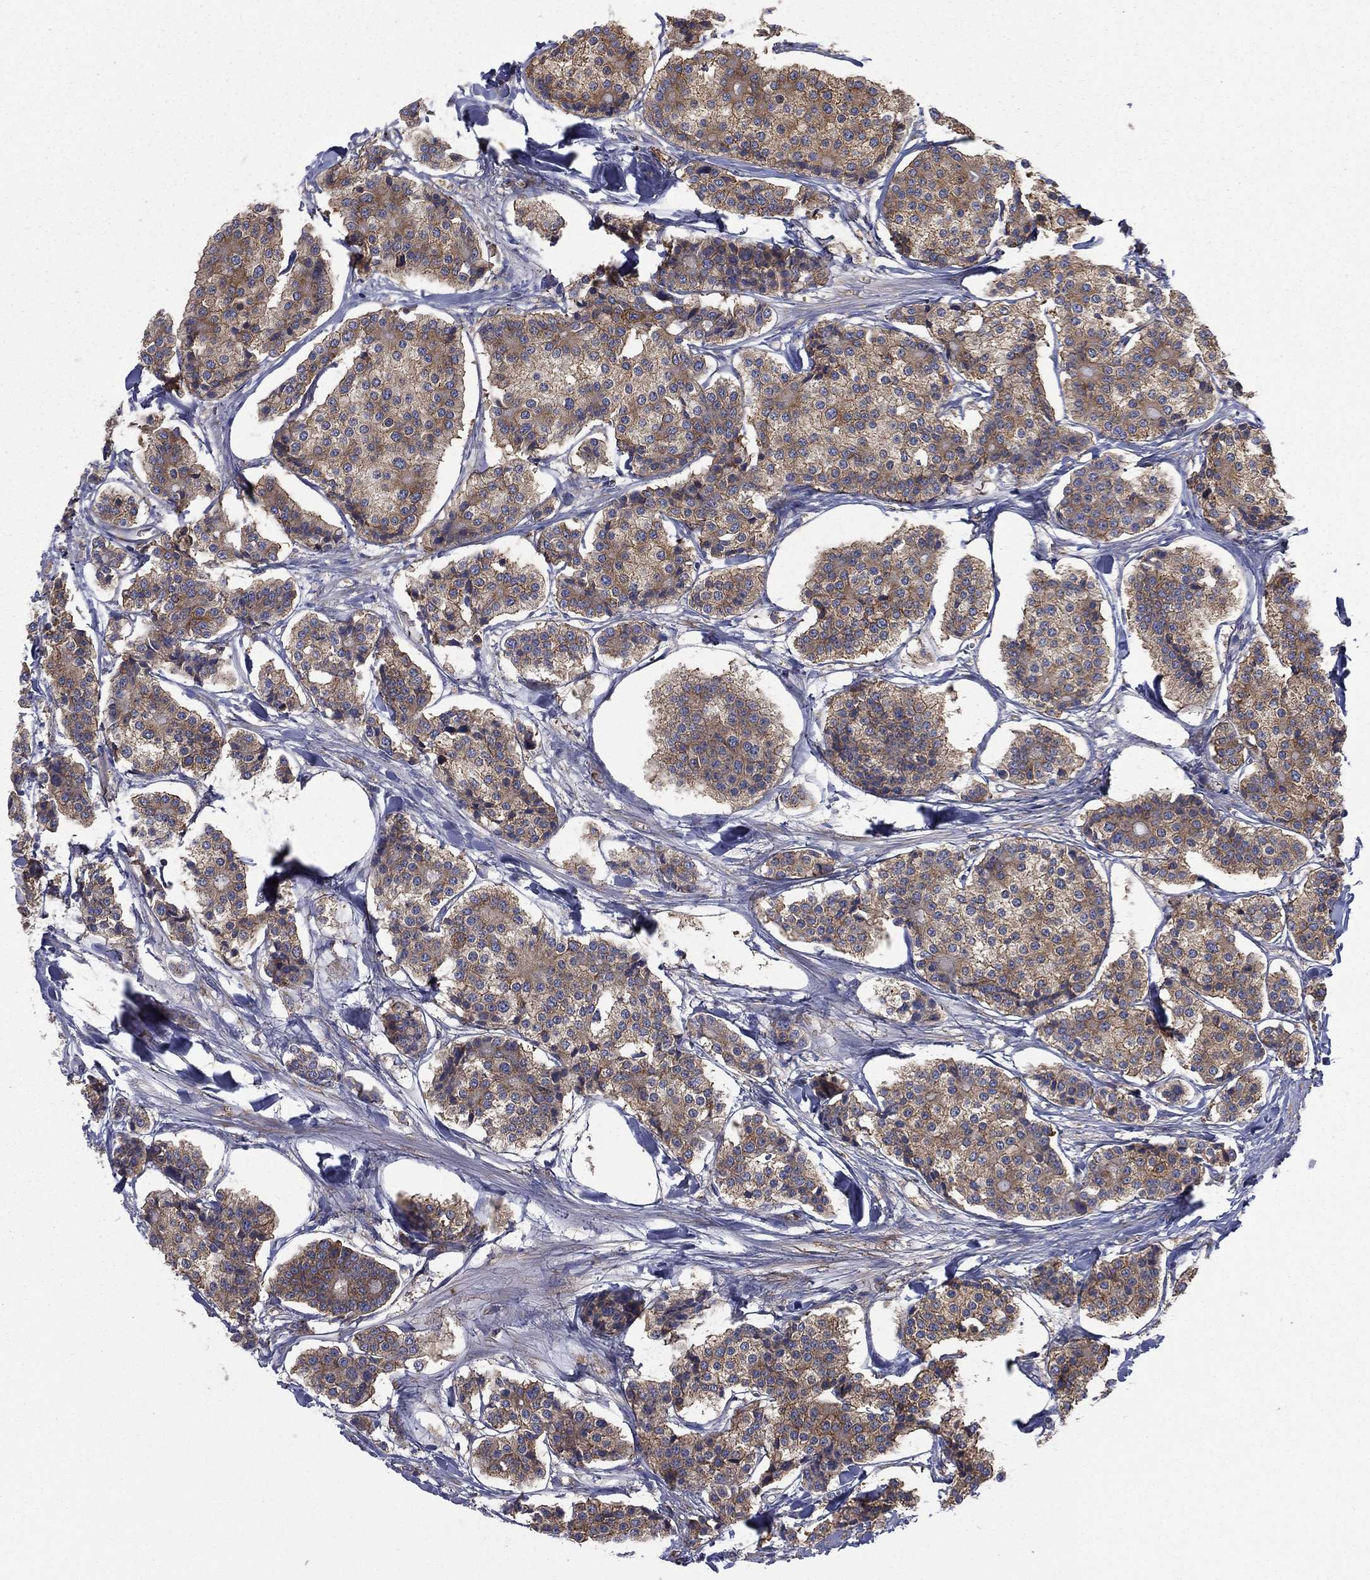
{"staining": {"intensity": "moderate", "quantity": ">75%", "location": "cytoplasmic/membranous"}, "tissue": "carcinoid", "cell_type": "Tumor cells", "image_type": "cancer", "snomed": [{"axis": "morphology", "description": "Carcinoid, malignant, NOS"}, {"axis": "topography", "description": "Small intestine"}], "caption": "A brown stain highlights moderate cytoplasmic/membranous staining of a protein in human carcinoid tumor cells.", "gene": "FARSA", "patient": {"sex": "female", "age": 65}}